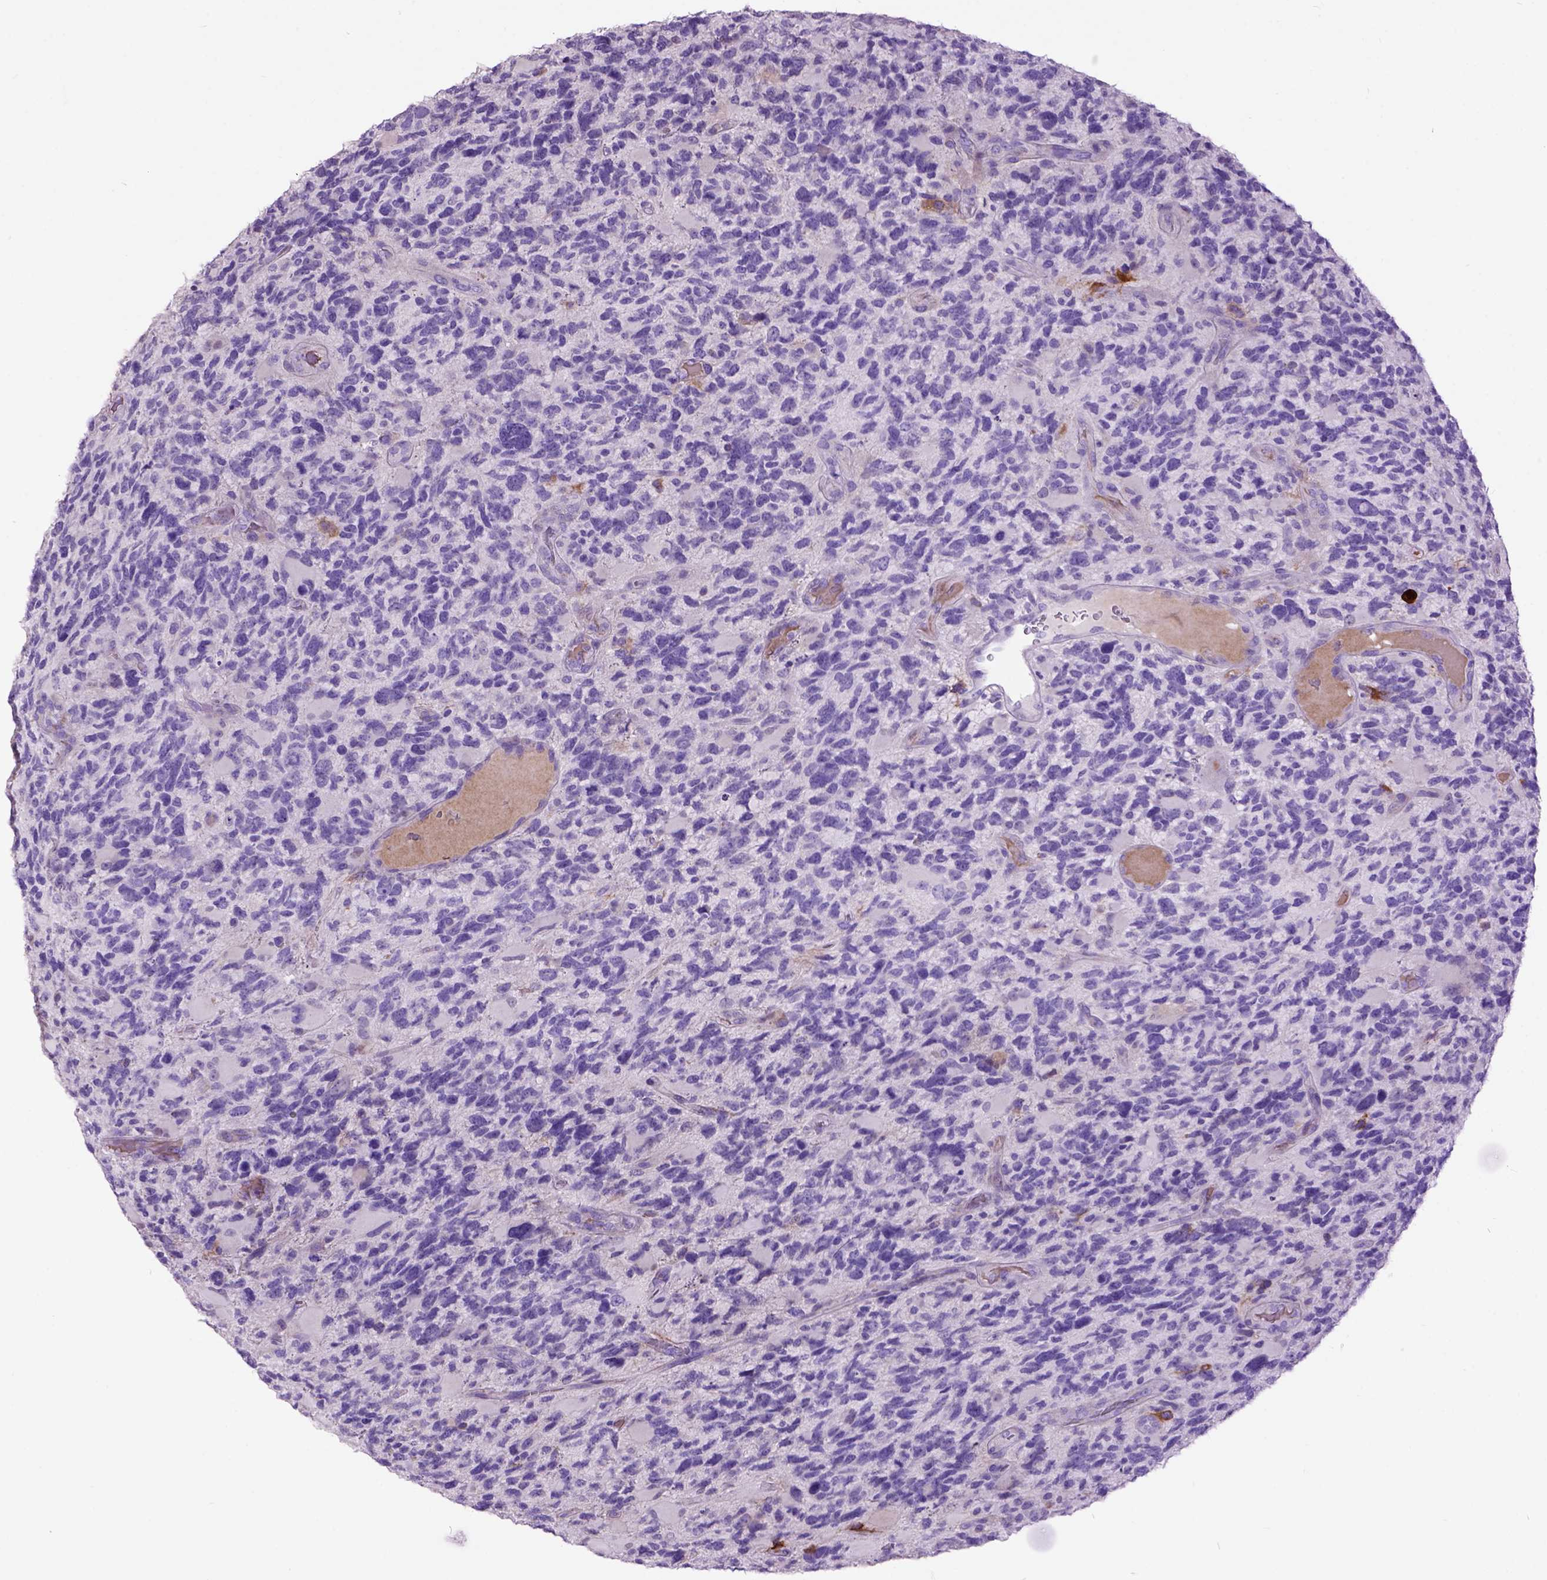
{"staining": {"intensity": "negative", "quantity": "none", "location": "none"}, "tissue": "glioma", "cell_type": "Tumor cells", "image_type": "cancer", "snomed": [{"axis": "morphology", "description": "Glioma, malignant, High grade"}, {"axis": "topography", "description": "Brain"}], "caption": "Immunohistochemical staining of glioma reveals no significant staining in tumor cells. The staining was performed using DAB to visualize the protein expression in brown, while the nuclei were stained in blue with hematoxylin (Magnification: 20x).", "gene": "MAPT", "patient": {"sex": "female", "age": 71}}